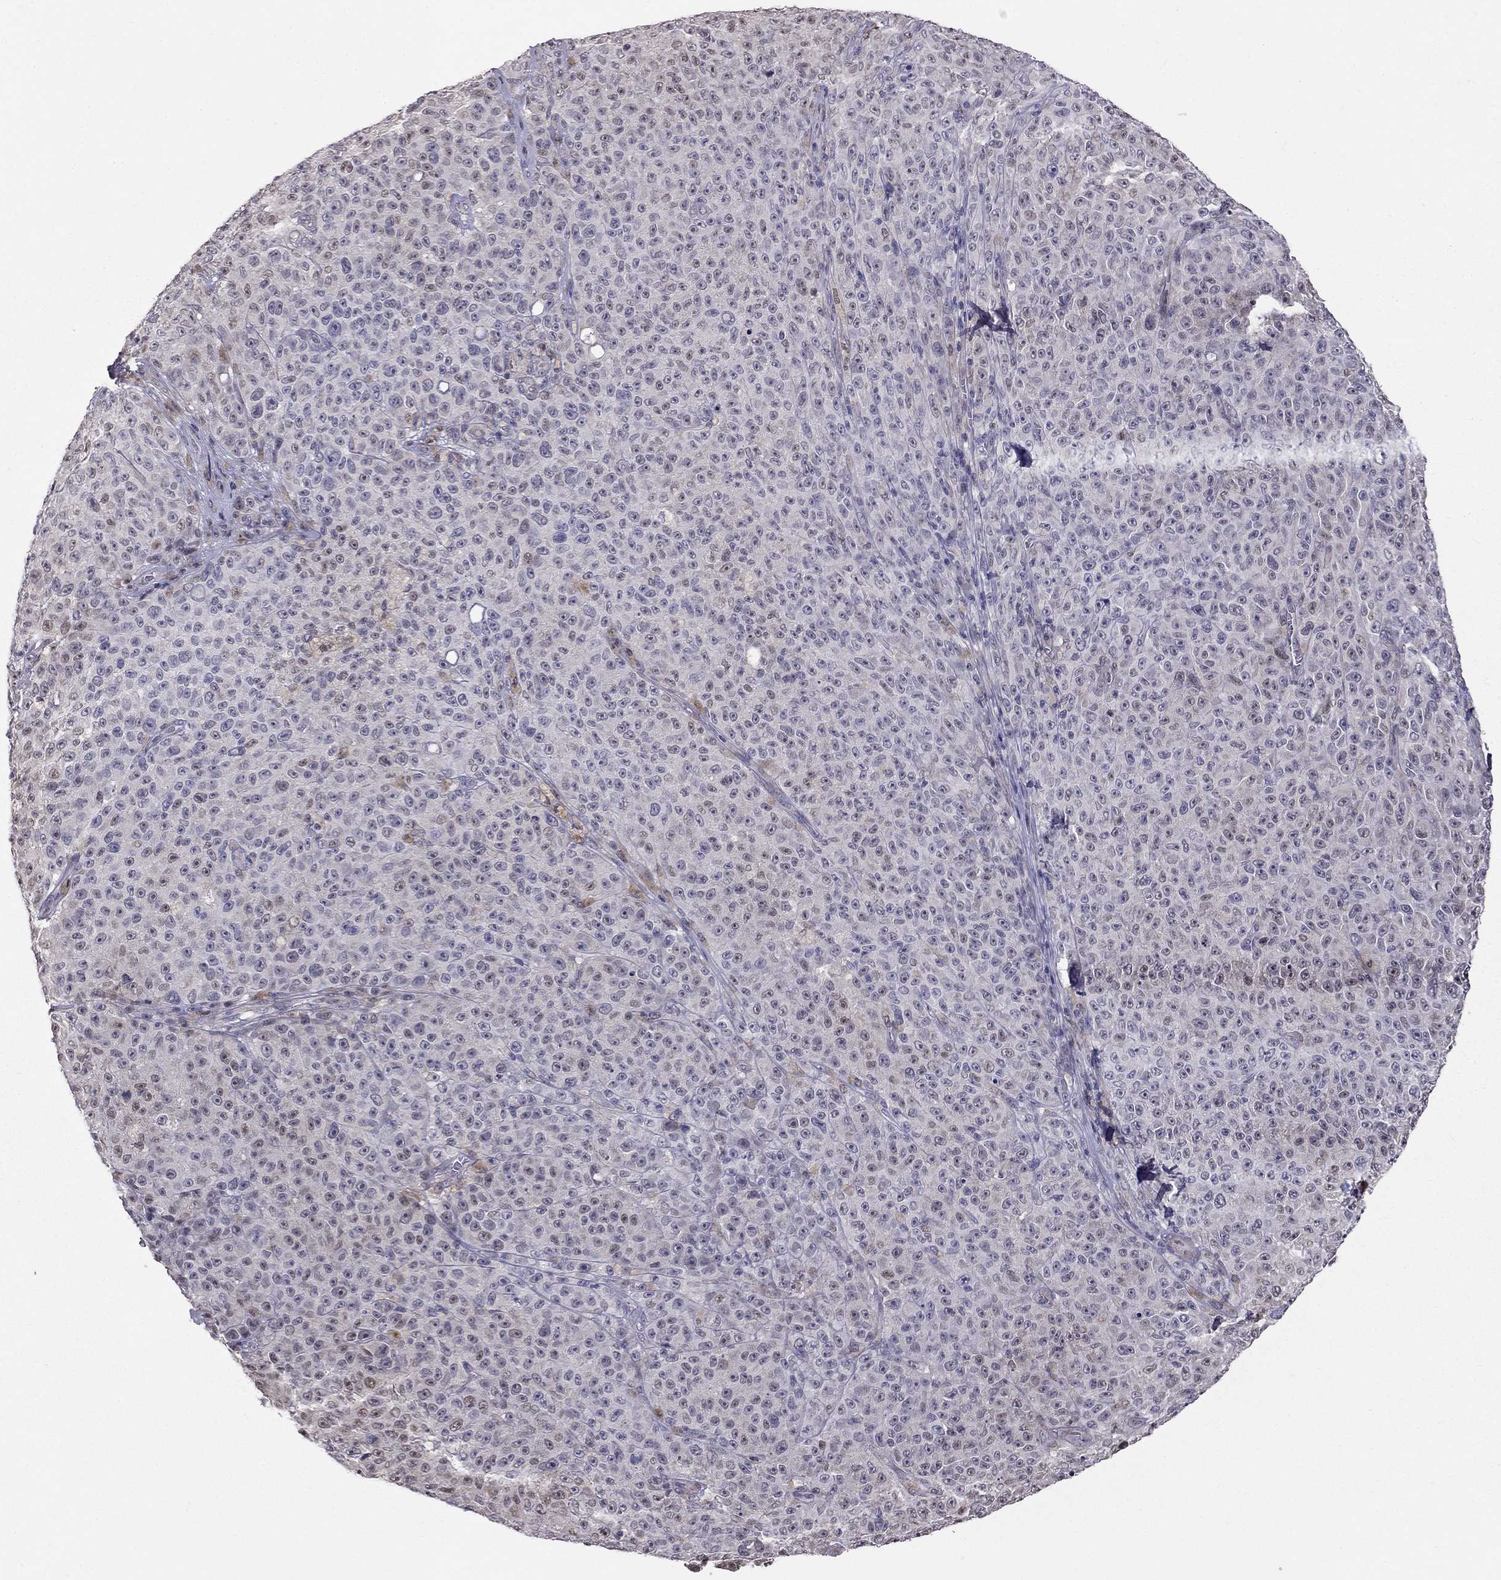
{"staining": {"intensity": "negative", "quantity": "none", "location": "none"}, "tissue": "melanoma", "cell_type": "Tumor cells", "image_type": "cancer", "snomed": [{"axis": "morphology", "description": "Malignant melanoma, NOS"}, {"axis": "topography", "description": "Skin"}], "caption": "A photomicrograph of human melanoma is negative for staining in tumor cells. (Brightfield microscopy of DAB immunohistochemistry (IHC) at high magnification).", "gene": "LRRC39", "patient": {"sex": "female", "age": 82}}